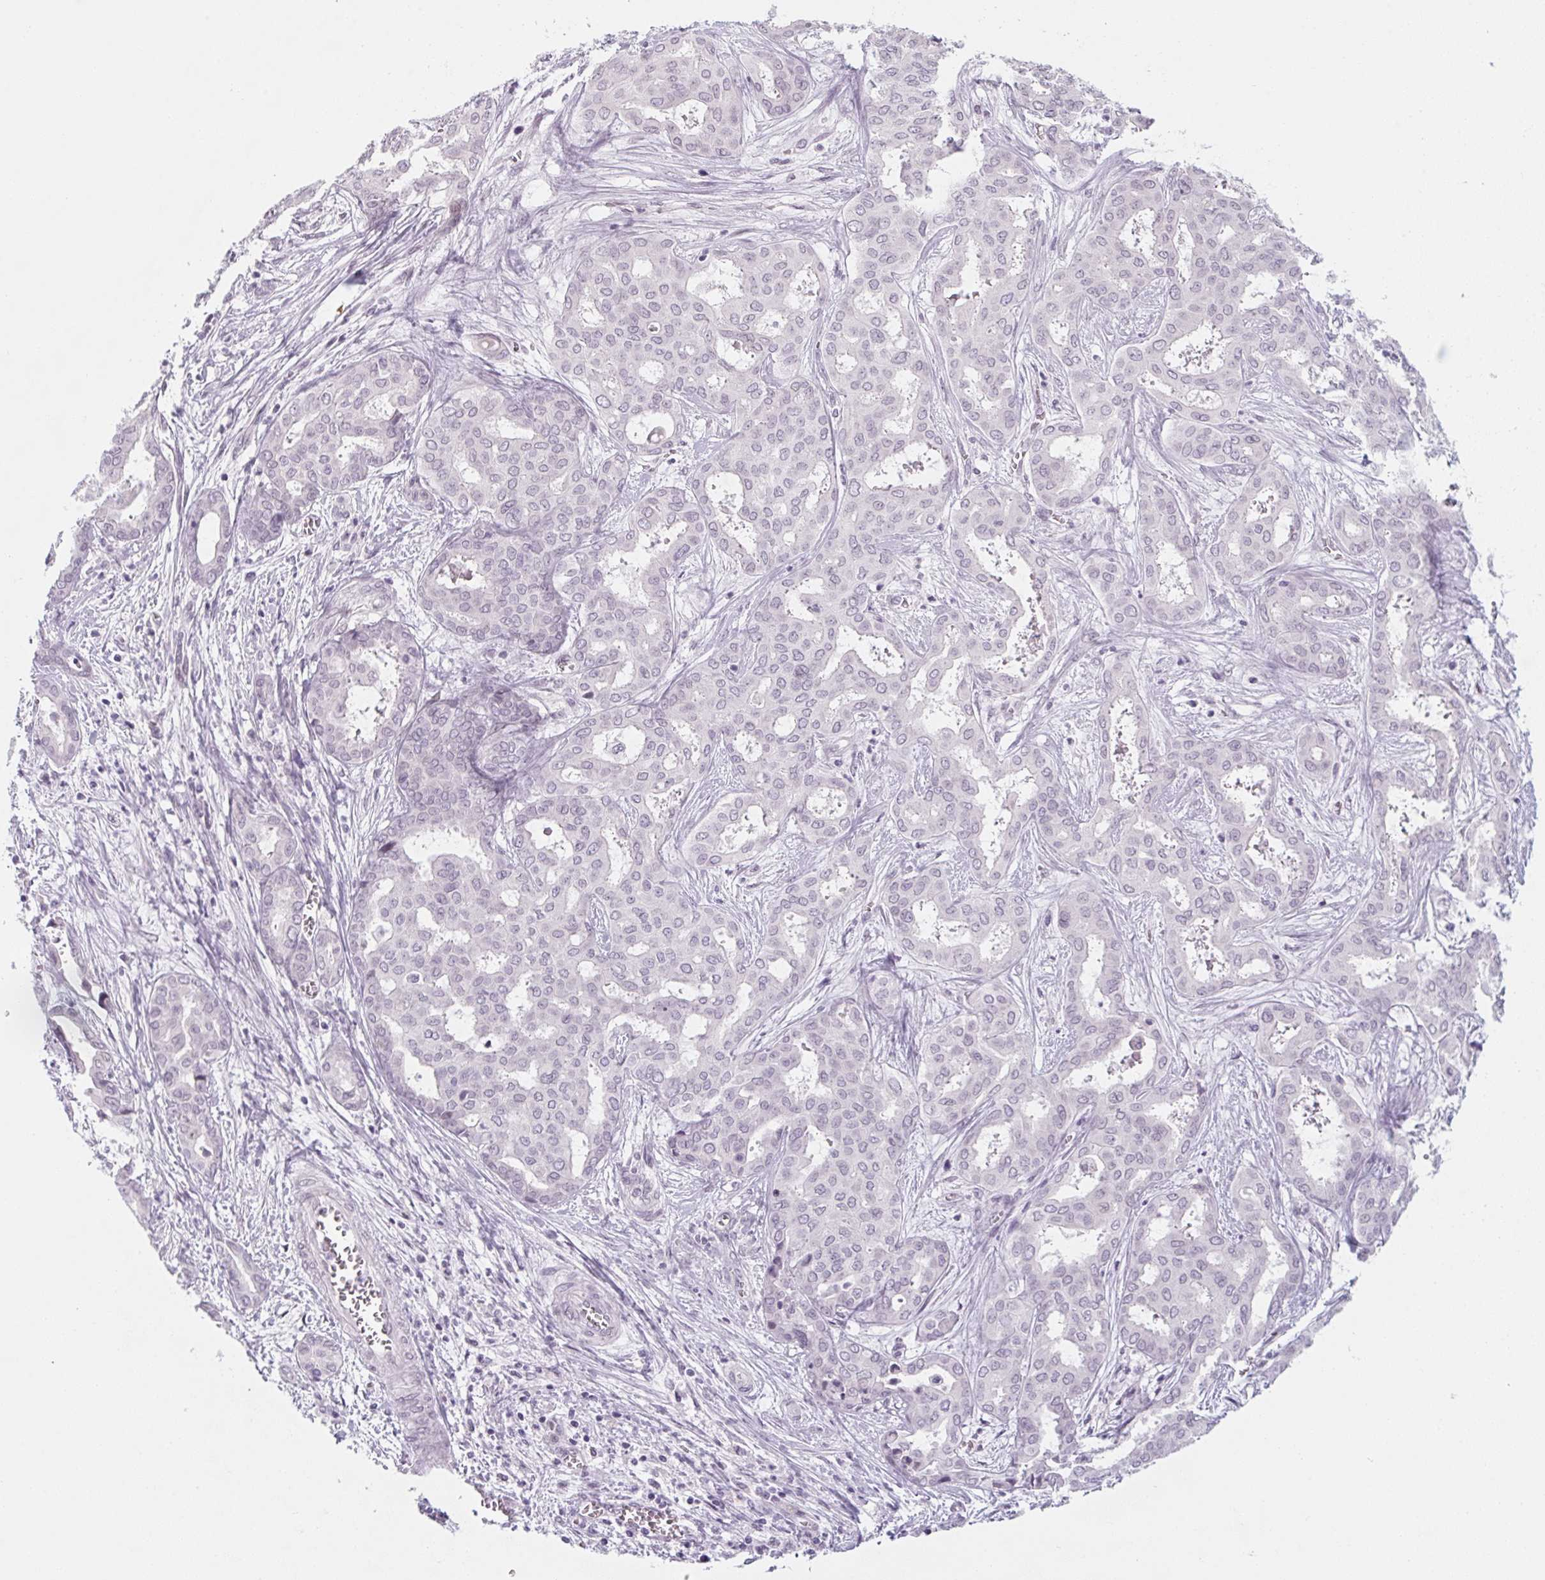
{"staining": {"intensity": "negative", "quantity": "none", "location": "none"}, "tissue": "liver cancer", "cell_type": "Tumor cells", "image_type": "cancer", "snomed": [{"axis": "morphology", "description": "Cholangiocarcinoma"}, {"axis": "topography", "description": "Liver"}], "caption": "Liver cancer was stained to show a protein in brown. There is no significant staining in tumor cells.", "gene": "KCNQ2", "patient": {"sex": "female", "age": 64}}